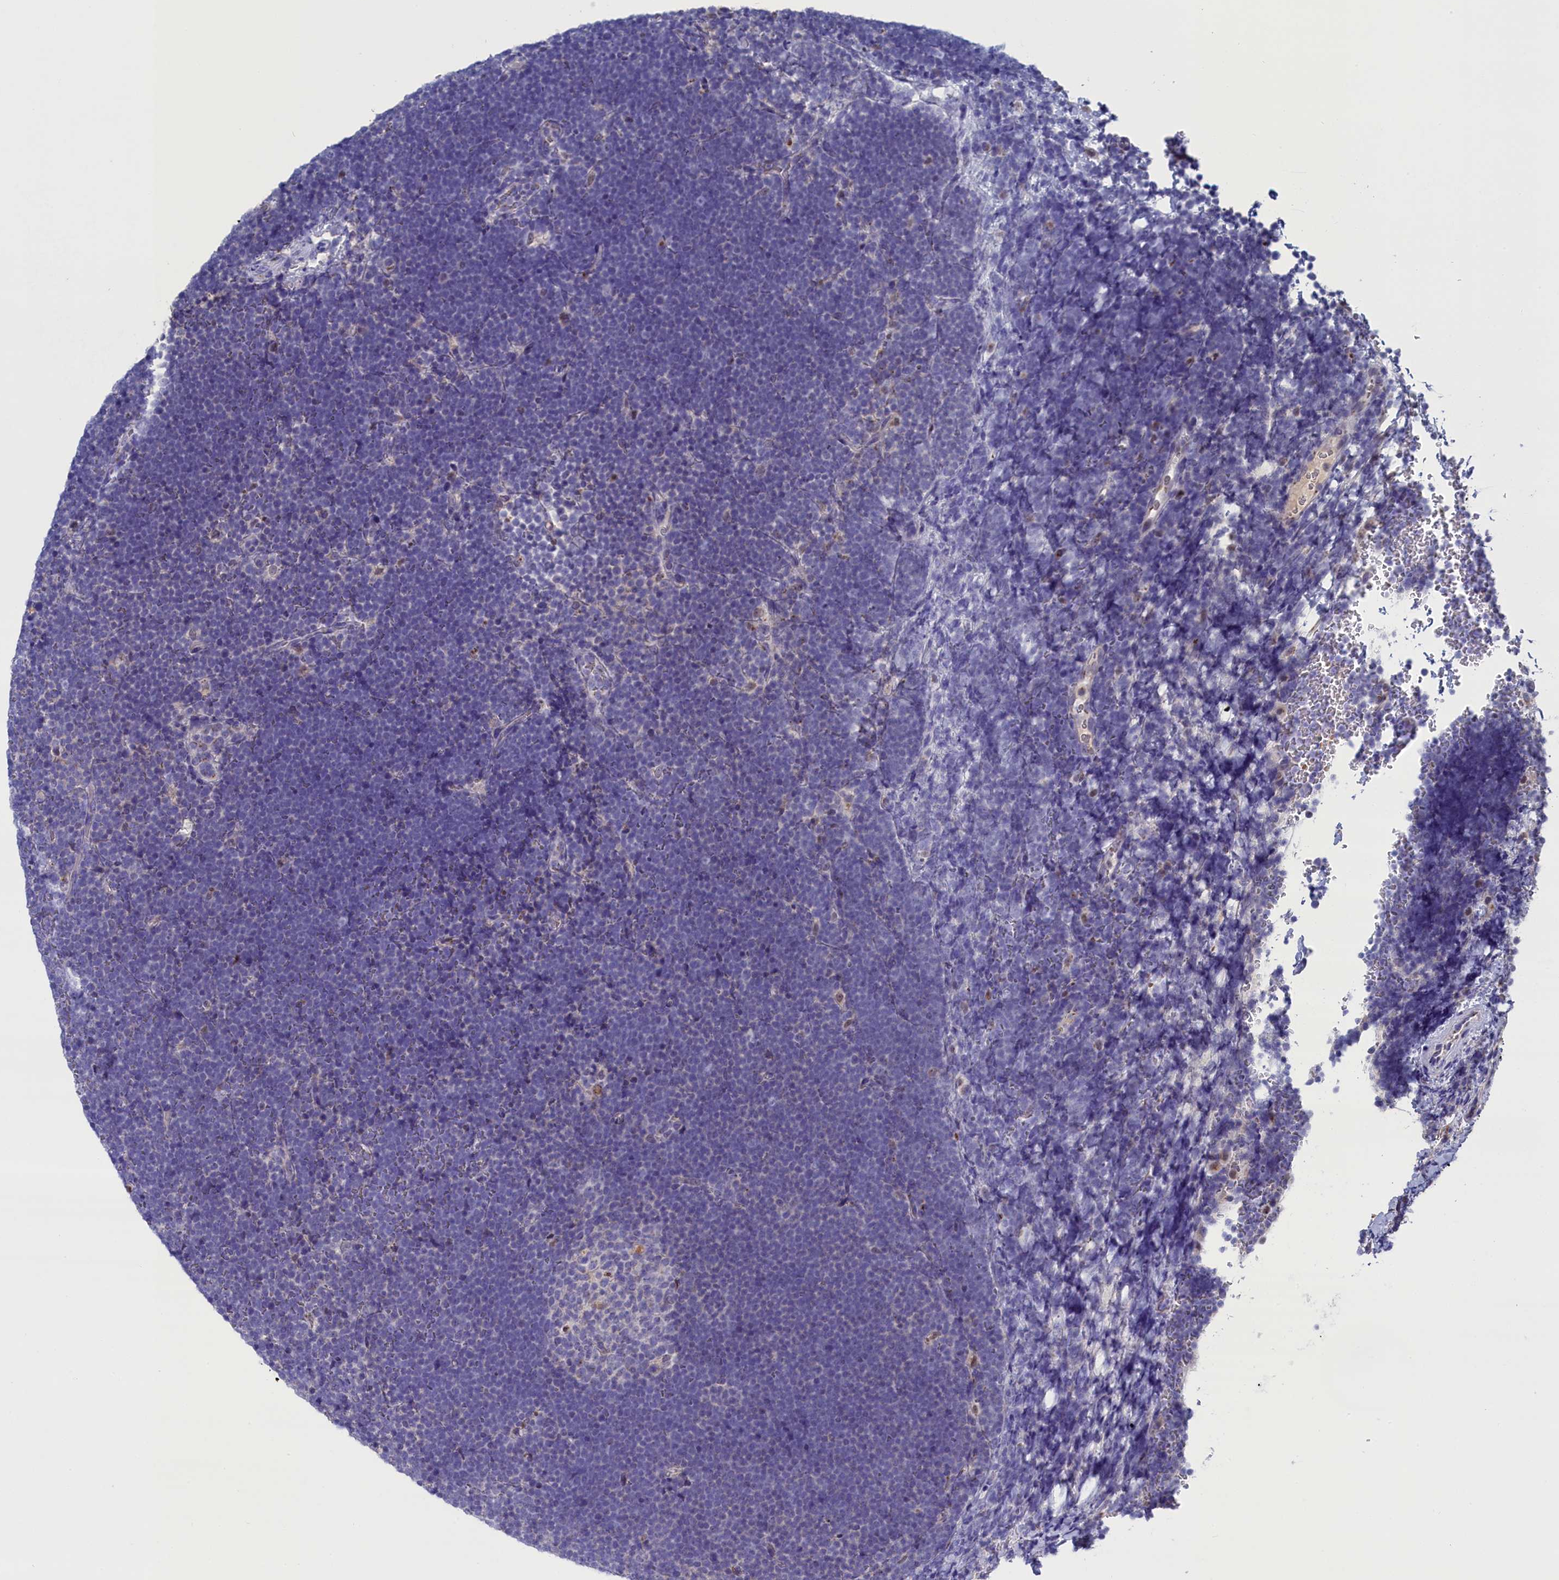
{"staining": {"intensity": "negative", "quantity": "none", "location": "none"}, "tissue": "lymphoma", "cell_type": "Tumor cells", "image_type": "cancer", "snomed": [{"axis": "morphology", "description": "Malignant lymphoma, non-Hodgkin's type, High grade"}, {"axis": "topography", "description": "Lymph node"}], "caption": "This is a histopathology image of immunohistochemistry staining of malignant lymphoma, non-Hodgkin's type (high-grade), which shows no staining in tumor cells.", "gene": "GPR108", "patient": {"sex": "male", "age": 13}}